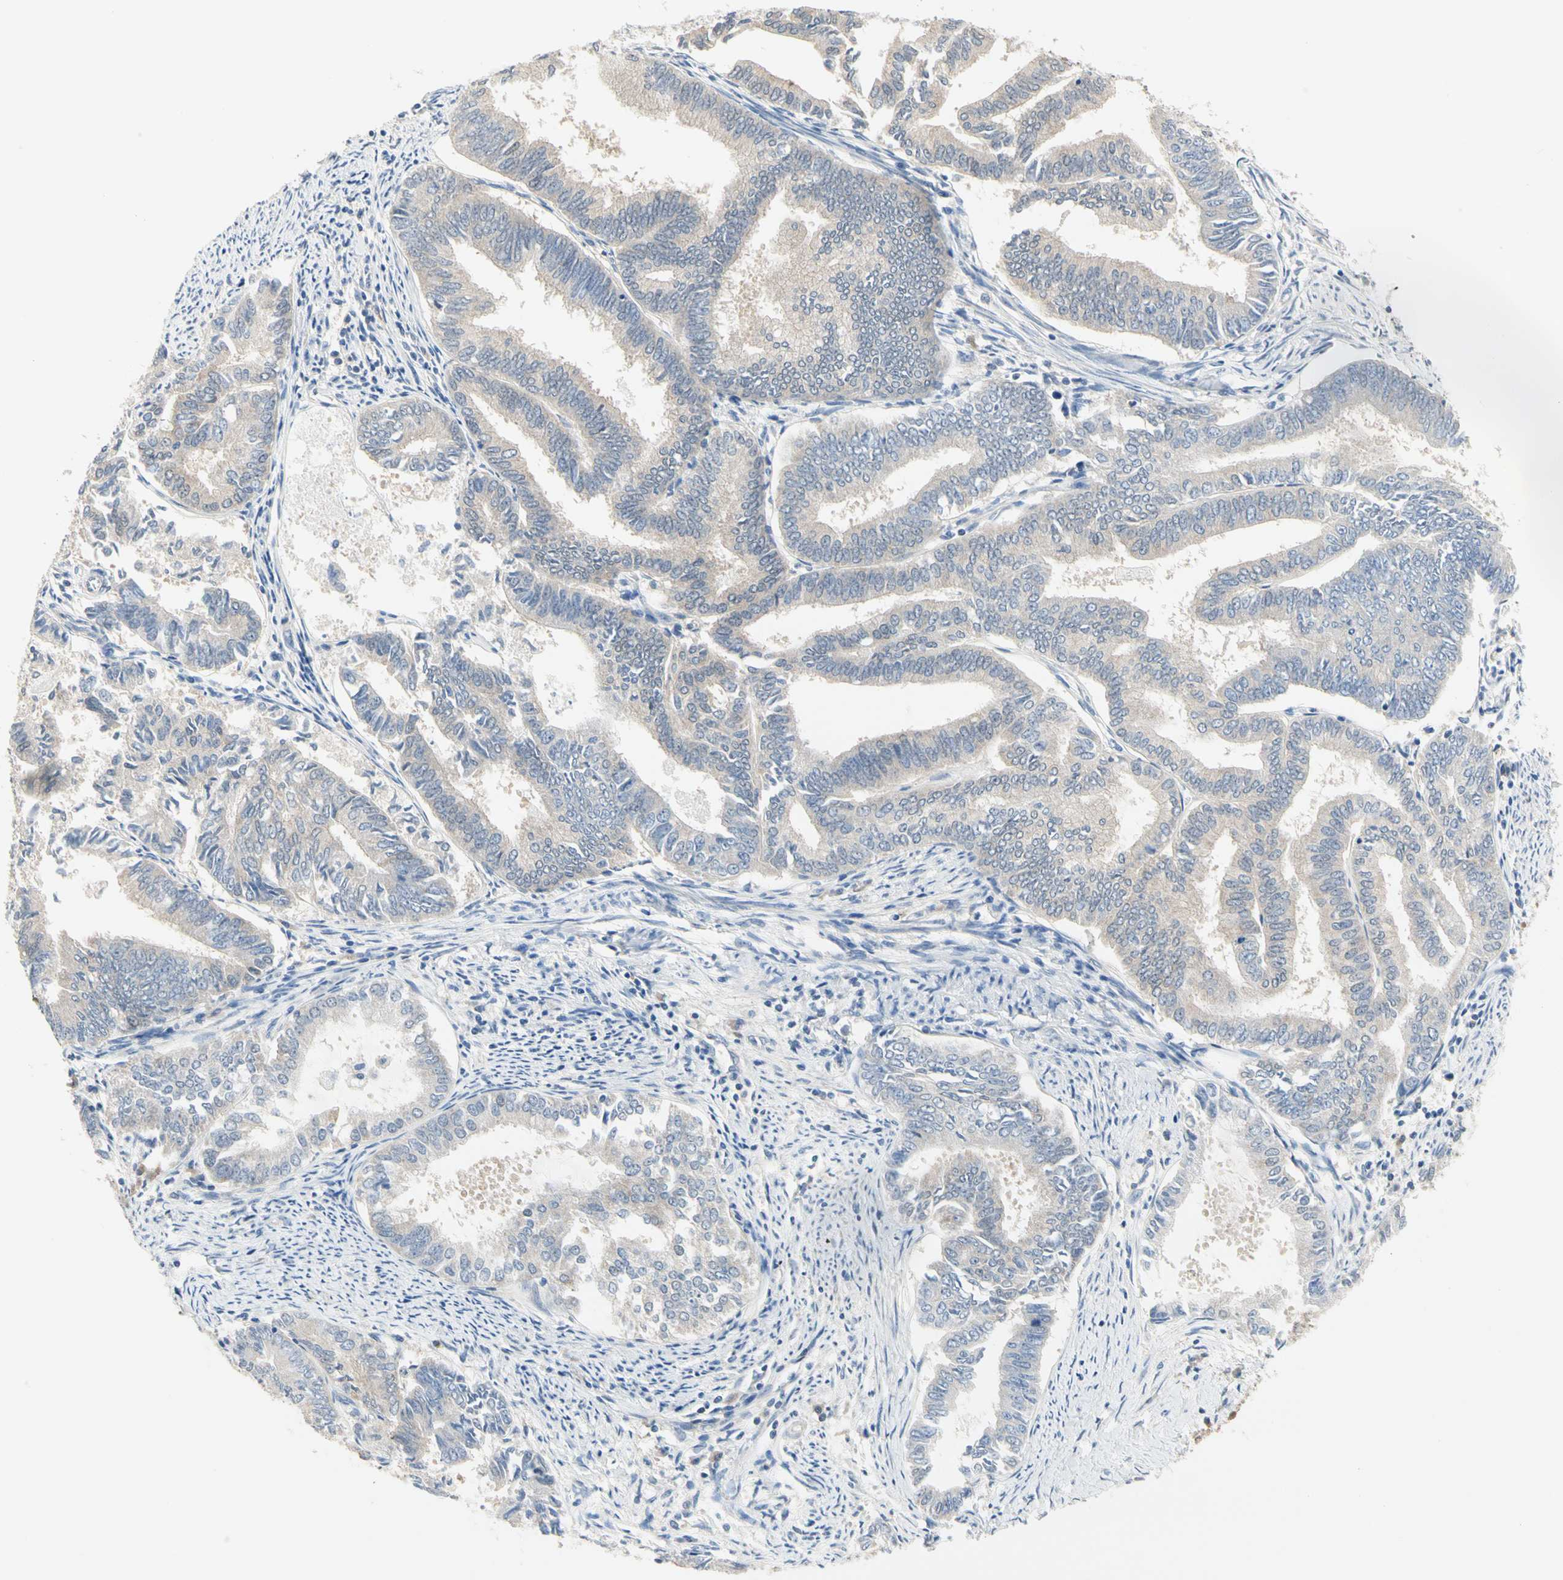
{"staining": {"intensity": "weak", "quantity": ">75%", "location": "cytoplasmic/membranous"}, "tissue": "endometrial cancer", "cell_type": "Tumor cells", "image_type": "cancer", "snomed": [{"axis": "morphology", "description": "Adenocarcinoma, NOS"}, {"axis": "topography", "description": "Endometrium"}], "caption": "Protein expression analysis of human endometrial cancer (adenocarcinoma) reveals weak cytoplasmic/membranous staining in approximately >75% of tumor cells. The staining was performed using DAB to visualize the protein expression in brown, while the nuclei were stained in blue with hematoxylin (Magnification: 20x).", "gene": "MPI", "patient": {"sex": "female", "age": 86}}